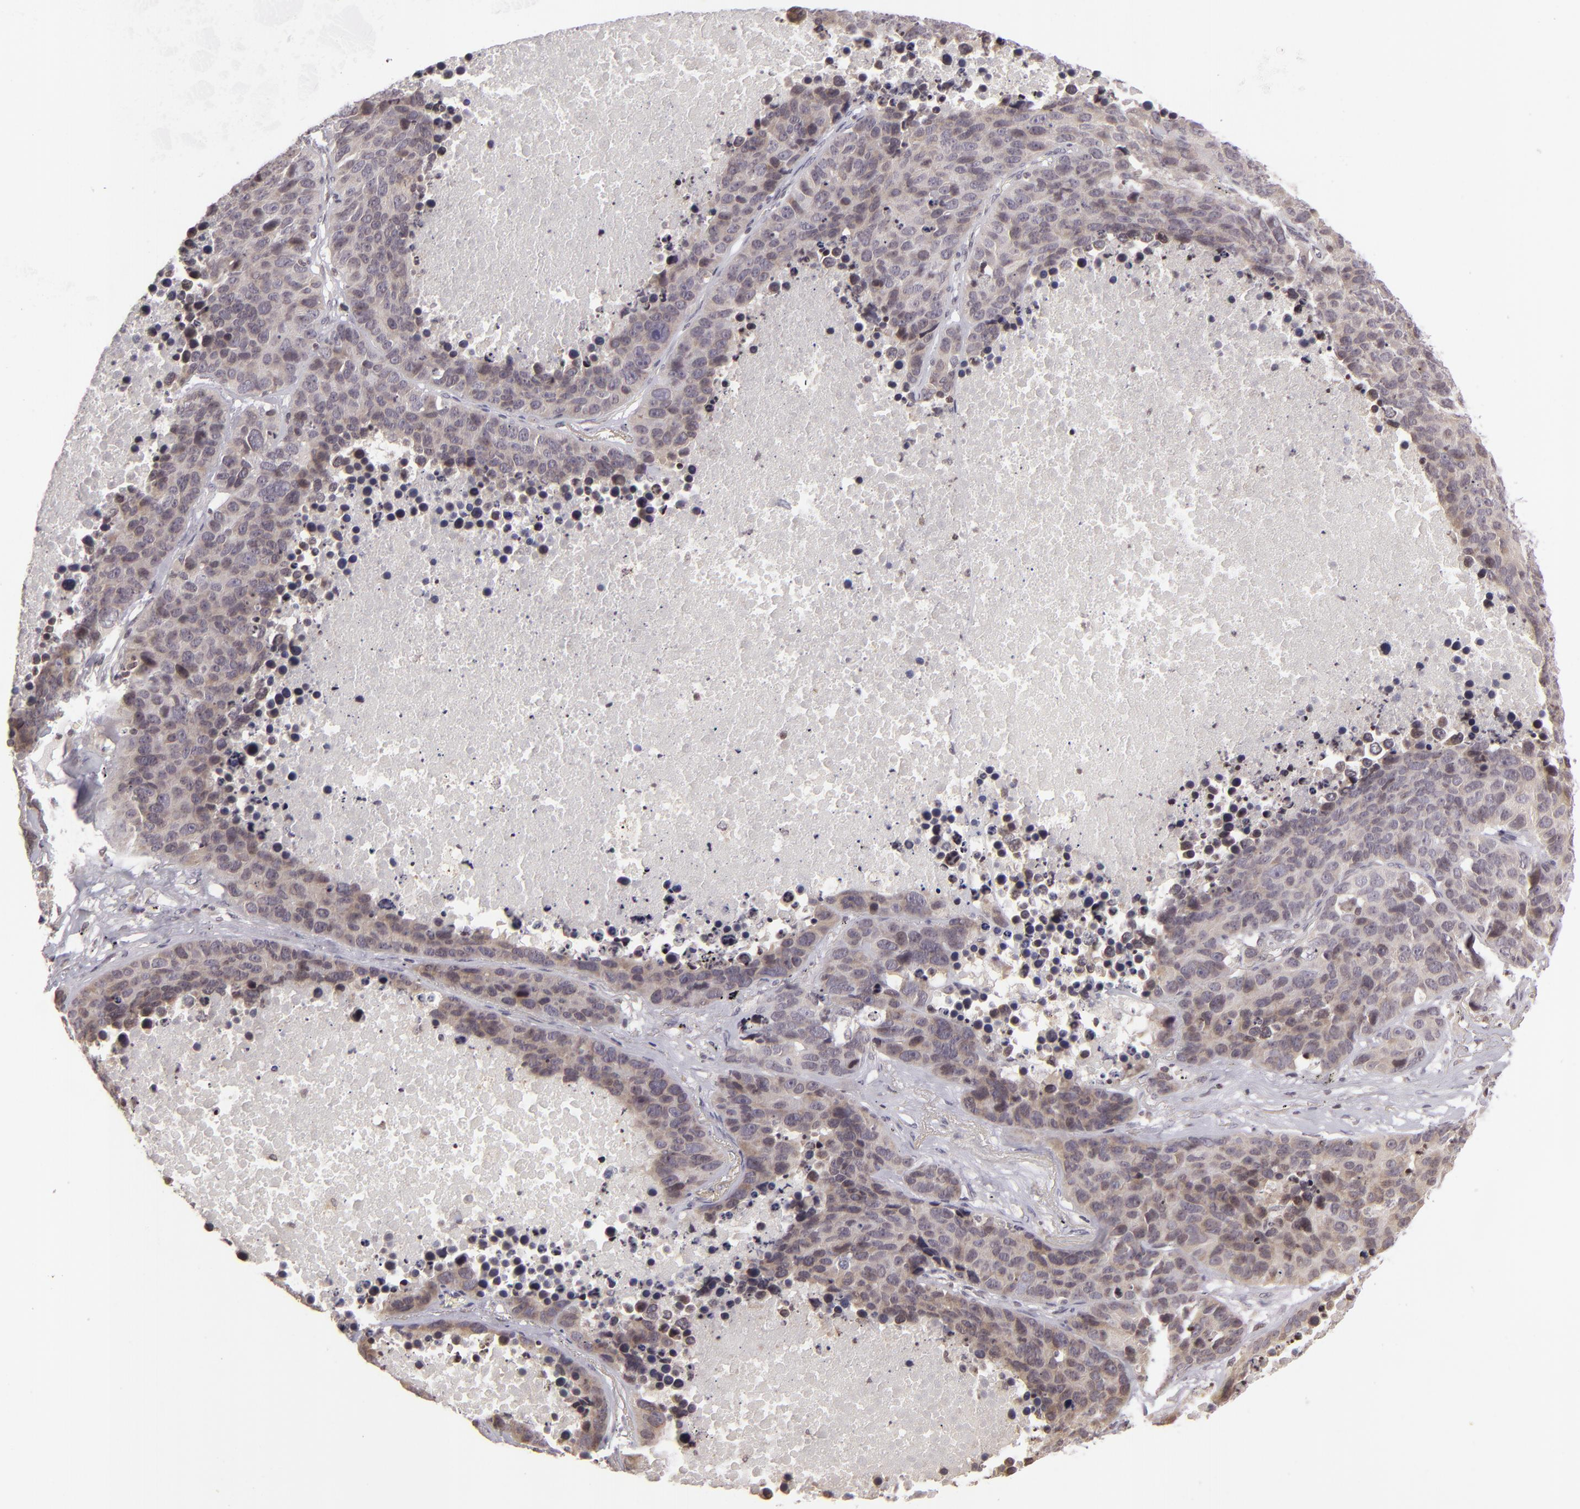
{"staining": {"intensity": "negative", "quantity": "none", "location": "none"}, "tissue": "lung cancer", "cell_type": "Tumor cells", "image_type": "cancer", "snomed": [{"axis": "morphology", "description": "Carcinoid, malignant, NOS"}, {"axis": "topography", "description": "Lung"}], "caption": "There is no significant staining in tumor cells of malignant carcinoid (lung). Nuclei are stained in blue.", "gene": "AKAP6", "patient": {"sex": "male", "age": 60}}